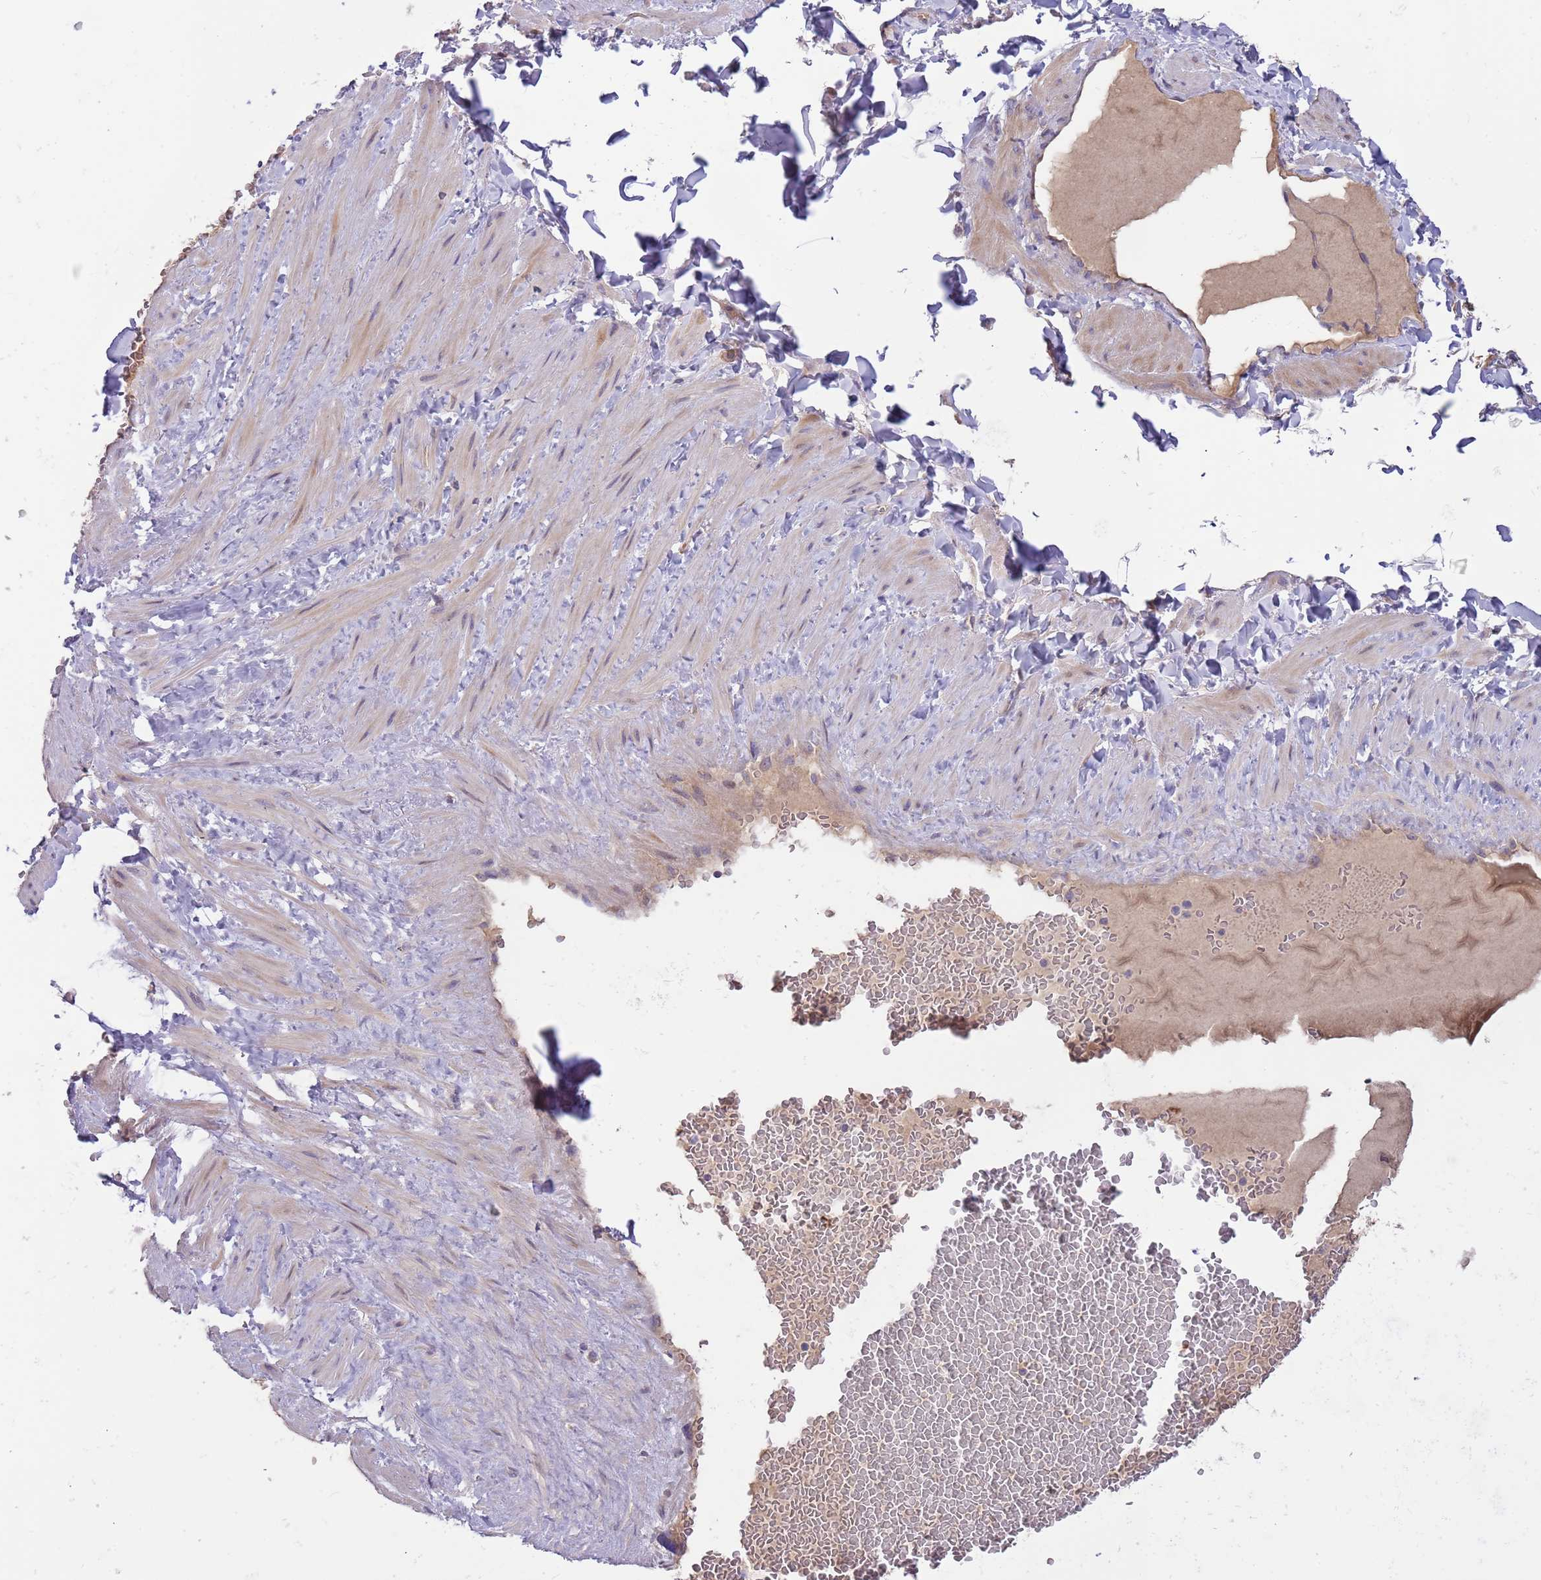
{"staining": {"intensity": "negative", "quantity": "none", "location": "none"}, "tissue": "adipose tissue", "cell_type": "Adipocytes", "image_type": "normal", "snomed": [{"axis": "morphology", "description": "Normal tissue, NOS"}, {"axis": "topography", "description": "Soft tissue"}, {"axis": "topography", "description": "Vascular tissue"}], "caption": "A high-resolution micrograph shows IHC staining of normal adipose tissue, which exhibits no significant staining in adipocytes.", "gene": "CABYR", "patient": {"sex": "male", "age": 54}}